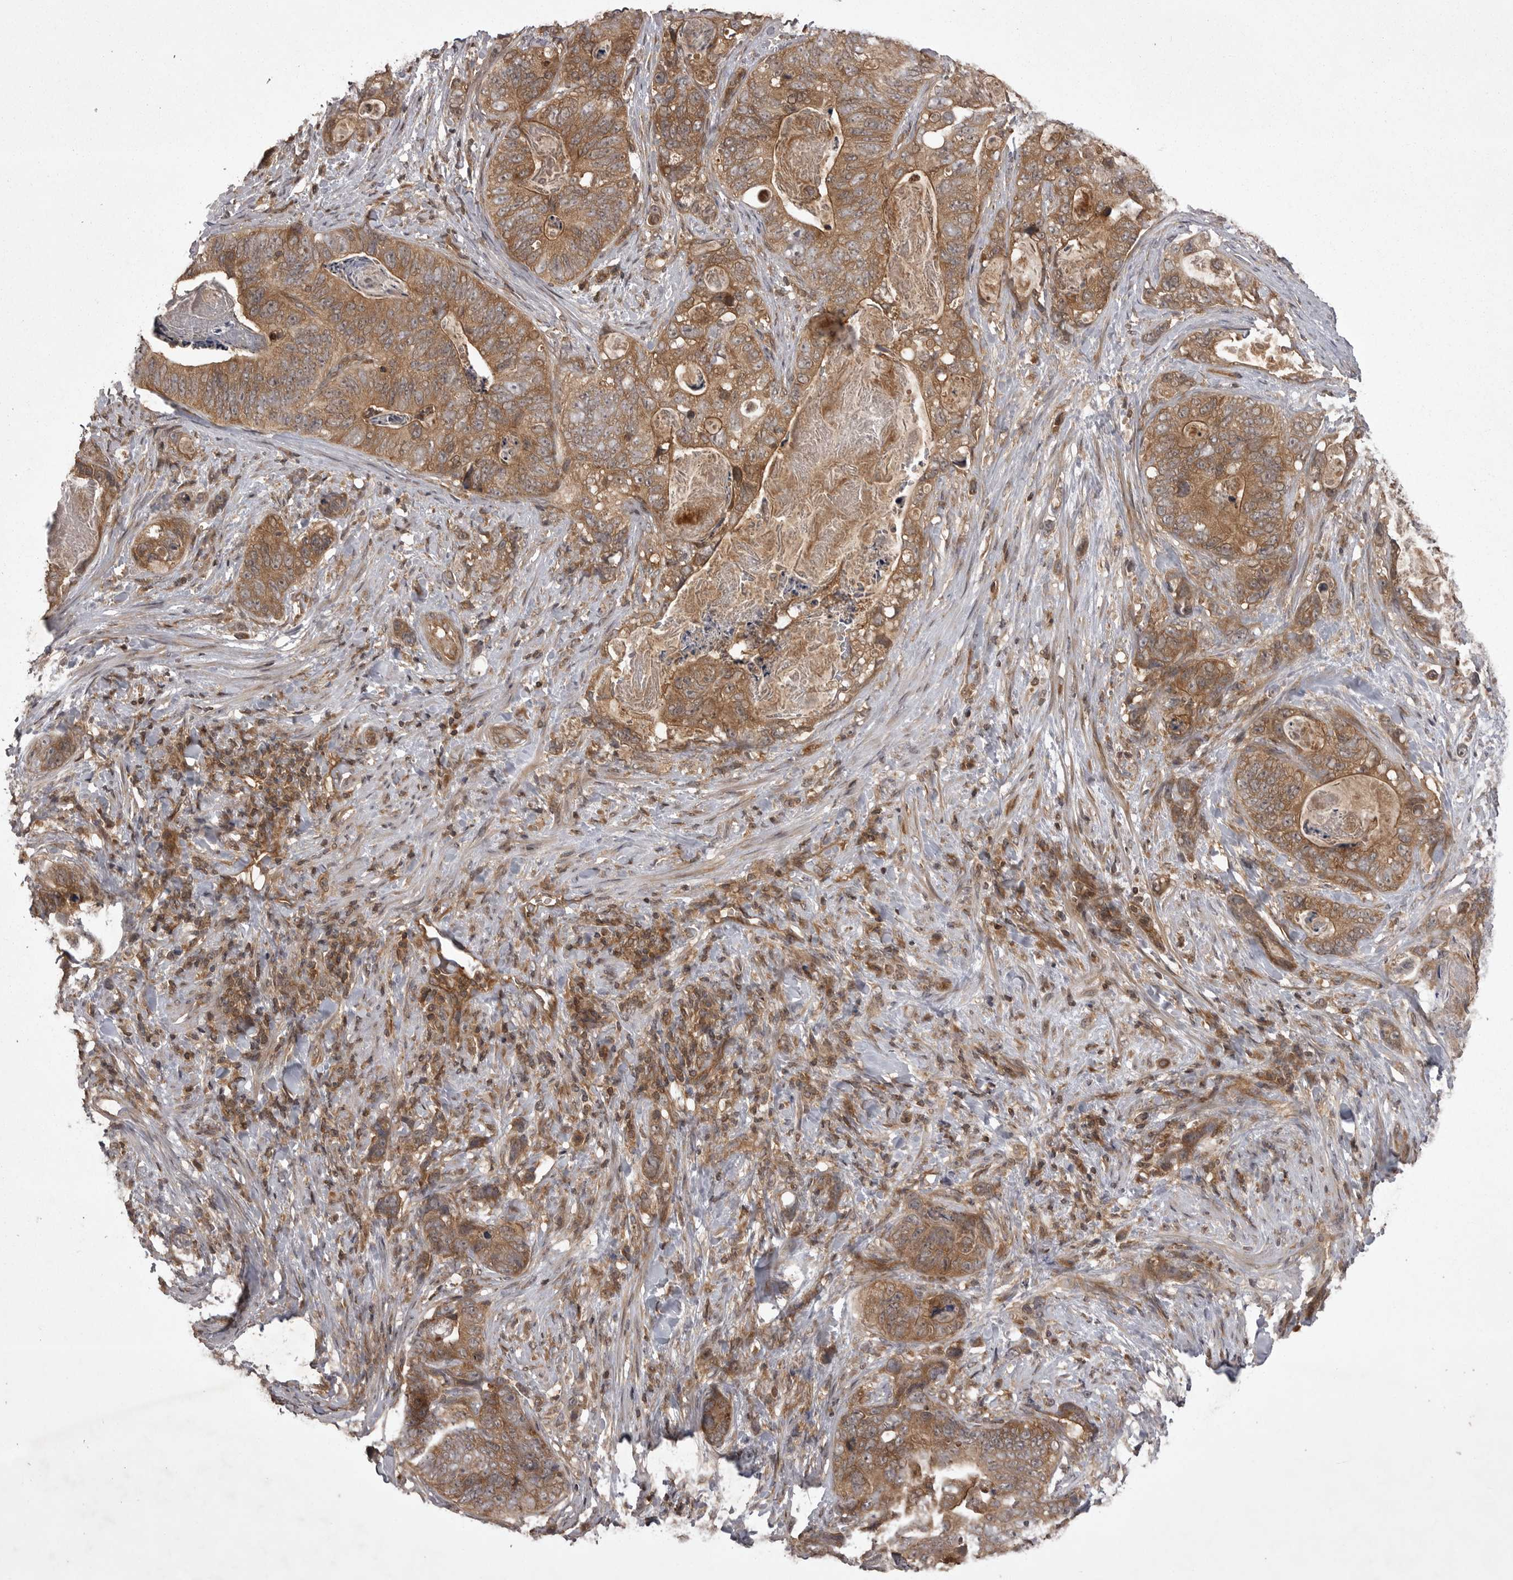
{"staining": {"intensity": "moderate", "quantity": ">75%", "location": "cytoplasmic/membranous"}, "tissue": "stomach cancer", "cell_type": "Tumor cells", "image_type": "cancer", "snomed": [{"axis": "morphology", "description": "Normal tissue, NOS"}, {"axis": "morphology", "description": "Adenocarcinoma, NOS"}, {"axis": "topography", "description": "Stomach"}], "caption": "This micrograph exhibits IHC staining of stomach adenocarcinoma, with medium moderate cytoplasmic/membranous expression in about >75% of tumor cells.", "gene": "STK24", "patient": {"sex": "female", "age": 89}}